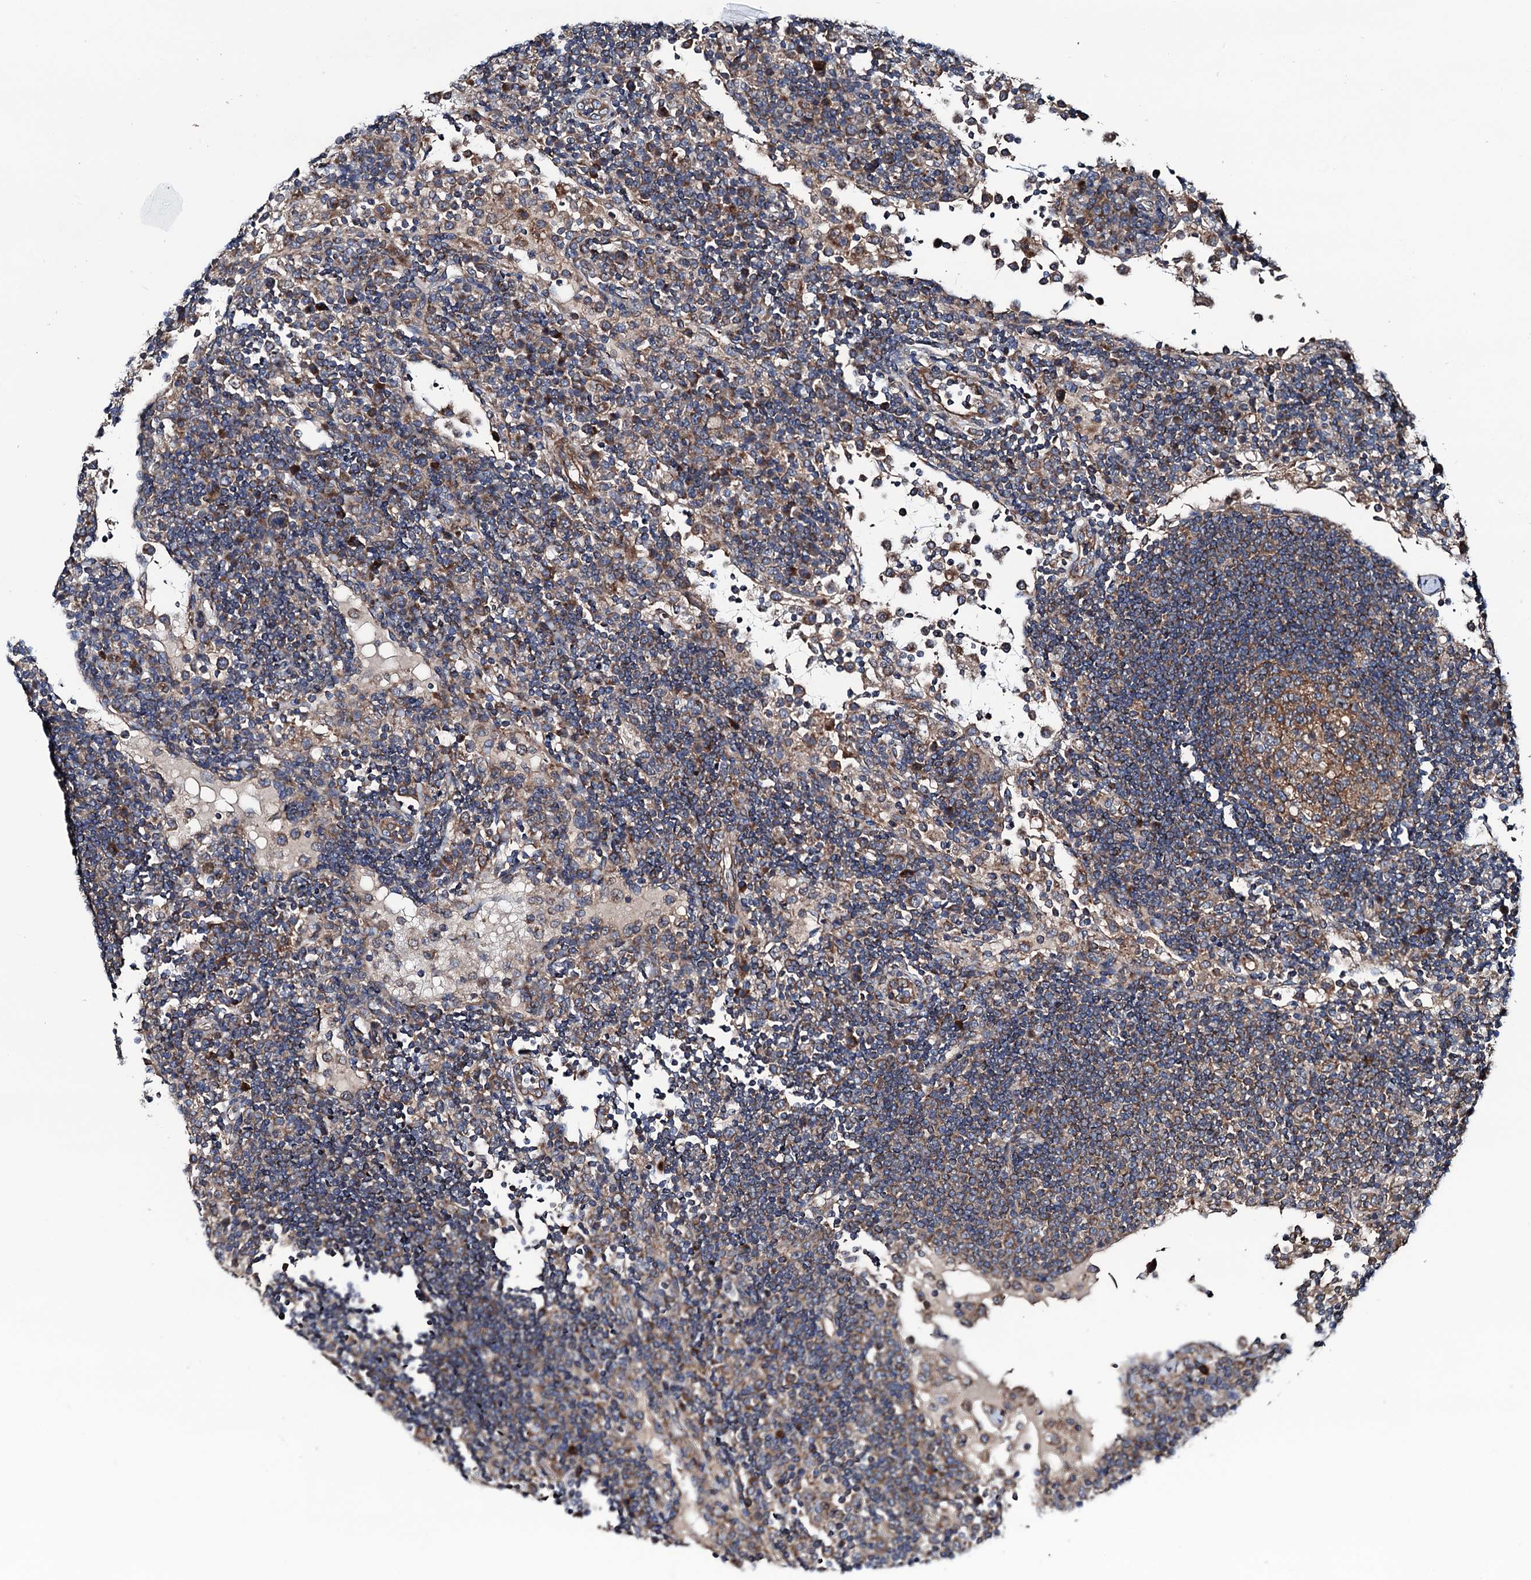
{"staining": {"intensity": "moderate", "quantity": ">75%", "location": "cytoplasmic/membranous"}, "tissue": "lymph node", "cell_type": "Germinal center cells", "image_type": "normal", "snomed": [{"axis": "morphology", "description": "Normal tissue, NOS"}, {"axis": "topography", "description": "Lymph node"}], "caption": "Moderate cytoplasmic/membranous expression for a protein is seen in about >75% of germinal center cells of unremarkable lymph node using immunohistochemistry.", "gene": "NEK1", "patient": {"sex": "female", "age": 53}}